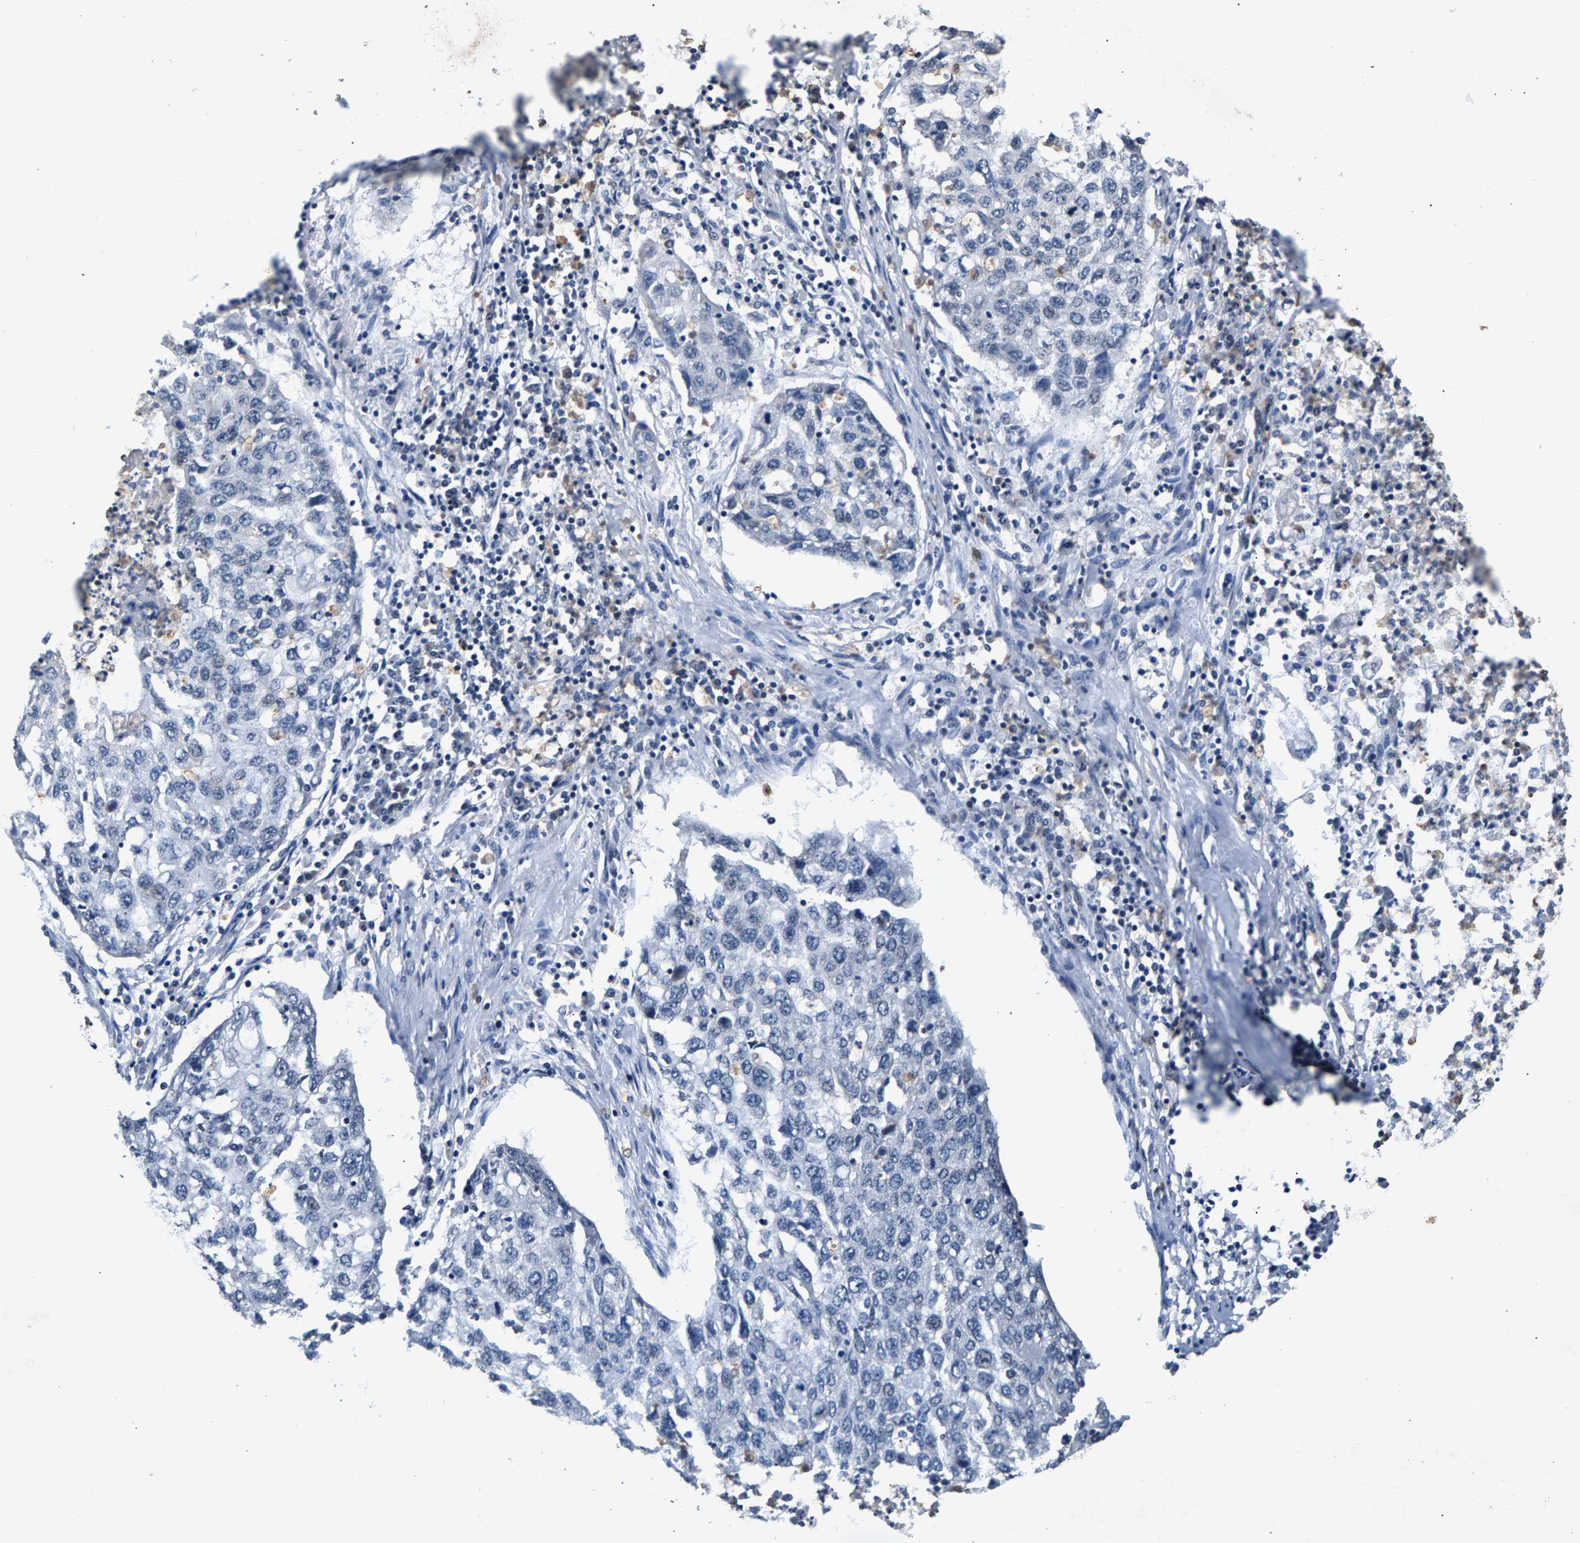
{"staining": {"intensity": "negative", "quantity": "none", "location": "none"}, "tissue": "lung cancer", "cell_type": "Tumor cells", "image_type": "cancer", "snomed": [{"axis": "morphology", "description": "Squamous cell carcinoma, NOS"}, {"axis": "topography", "description": "Lung"}], "caption": "DAB immunohistochemical staining of human squamous cell carcinoma (lung) demonstrates no significant positivity in tumor cells.", "gene": "RBM33", "patient": {"sex": "female", "age": 63}}